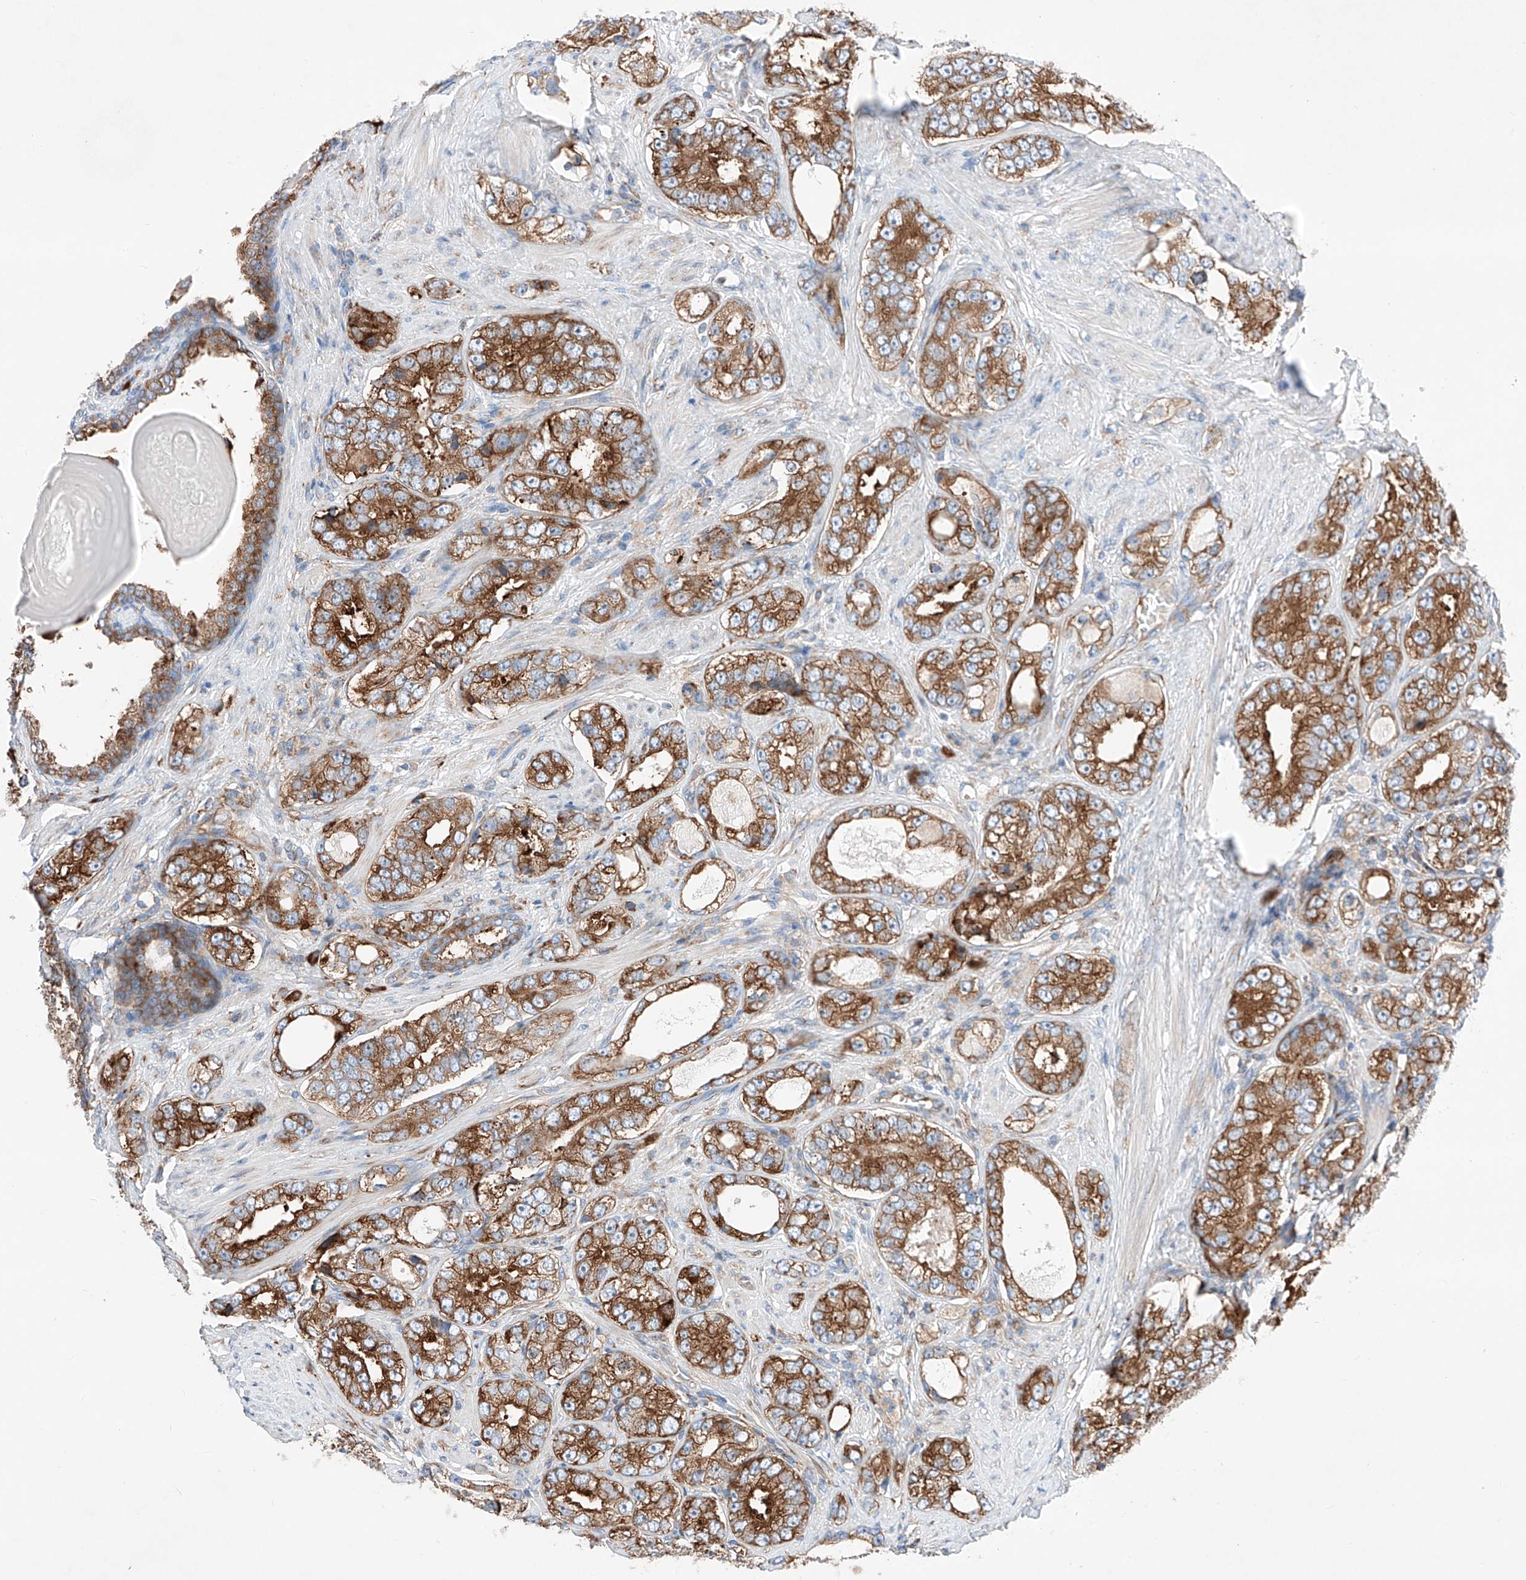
{"staining": {"intensity": "strong", "quantity": ">75%", "location": "cytoplasmic/membranous"}, "tissue": "prostate cancer", "cell_type": "Tumor cells", "image_type": "cancer", "snomed": [{"axis": "morphology", "description": "Adenocarcinoma, High grade"}, {"axis": "topography", "description": "Prostate"}], "caption": "Immunohistochemistry (IHC) (DAB) staining of human prostate cancer exhibits strong cytoplasmic/membranous protein positivity in approximately >75% of tumor cells.", "gene": "CRELD1", "patient": {"sex": "male", "age": 56}}